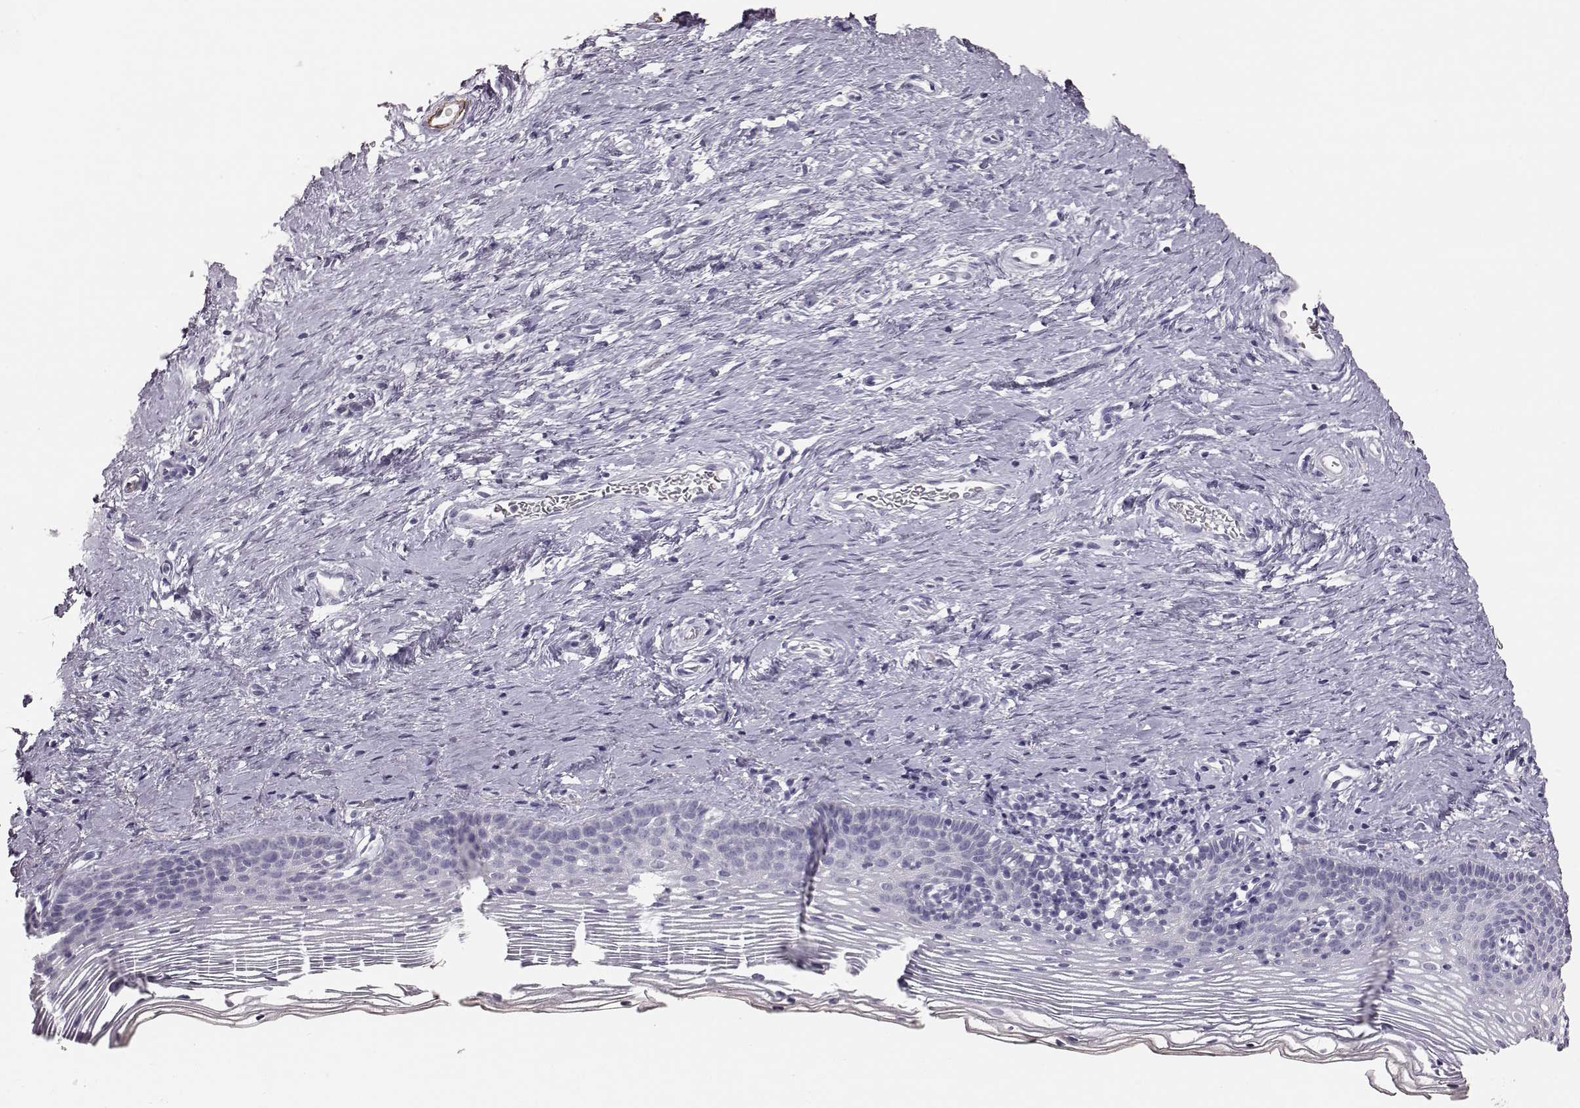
{"staining": {"intensity": "negative", "quantity": "none", "location": "none"}, "tissue": "cervix", "cell_type": "Glandular cells", "image_type": "normal", "snomed": [{"axis": "morphology", "description": "Normal tissue, NOS"}, {"axis": "topography", "description": "Cervix"}], "caption": "Micrograph shows no protein staining in glandular cells of normal cervix.", "gene": "KRTAP16", "patient": {"sex": "female", "age": 39}}